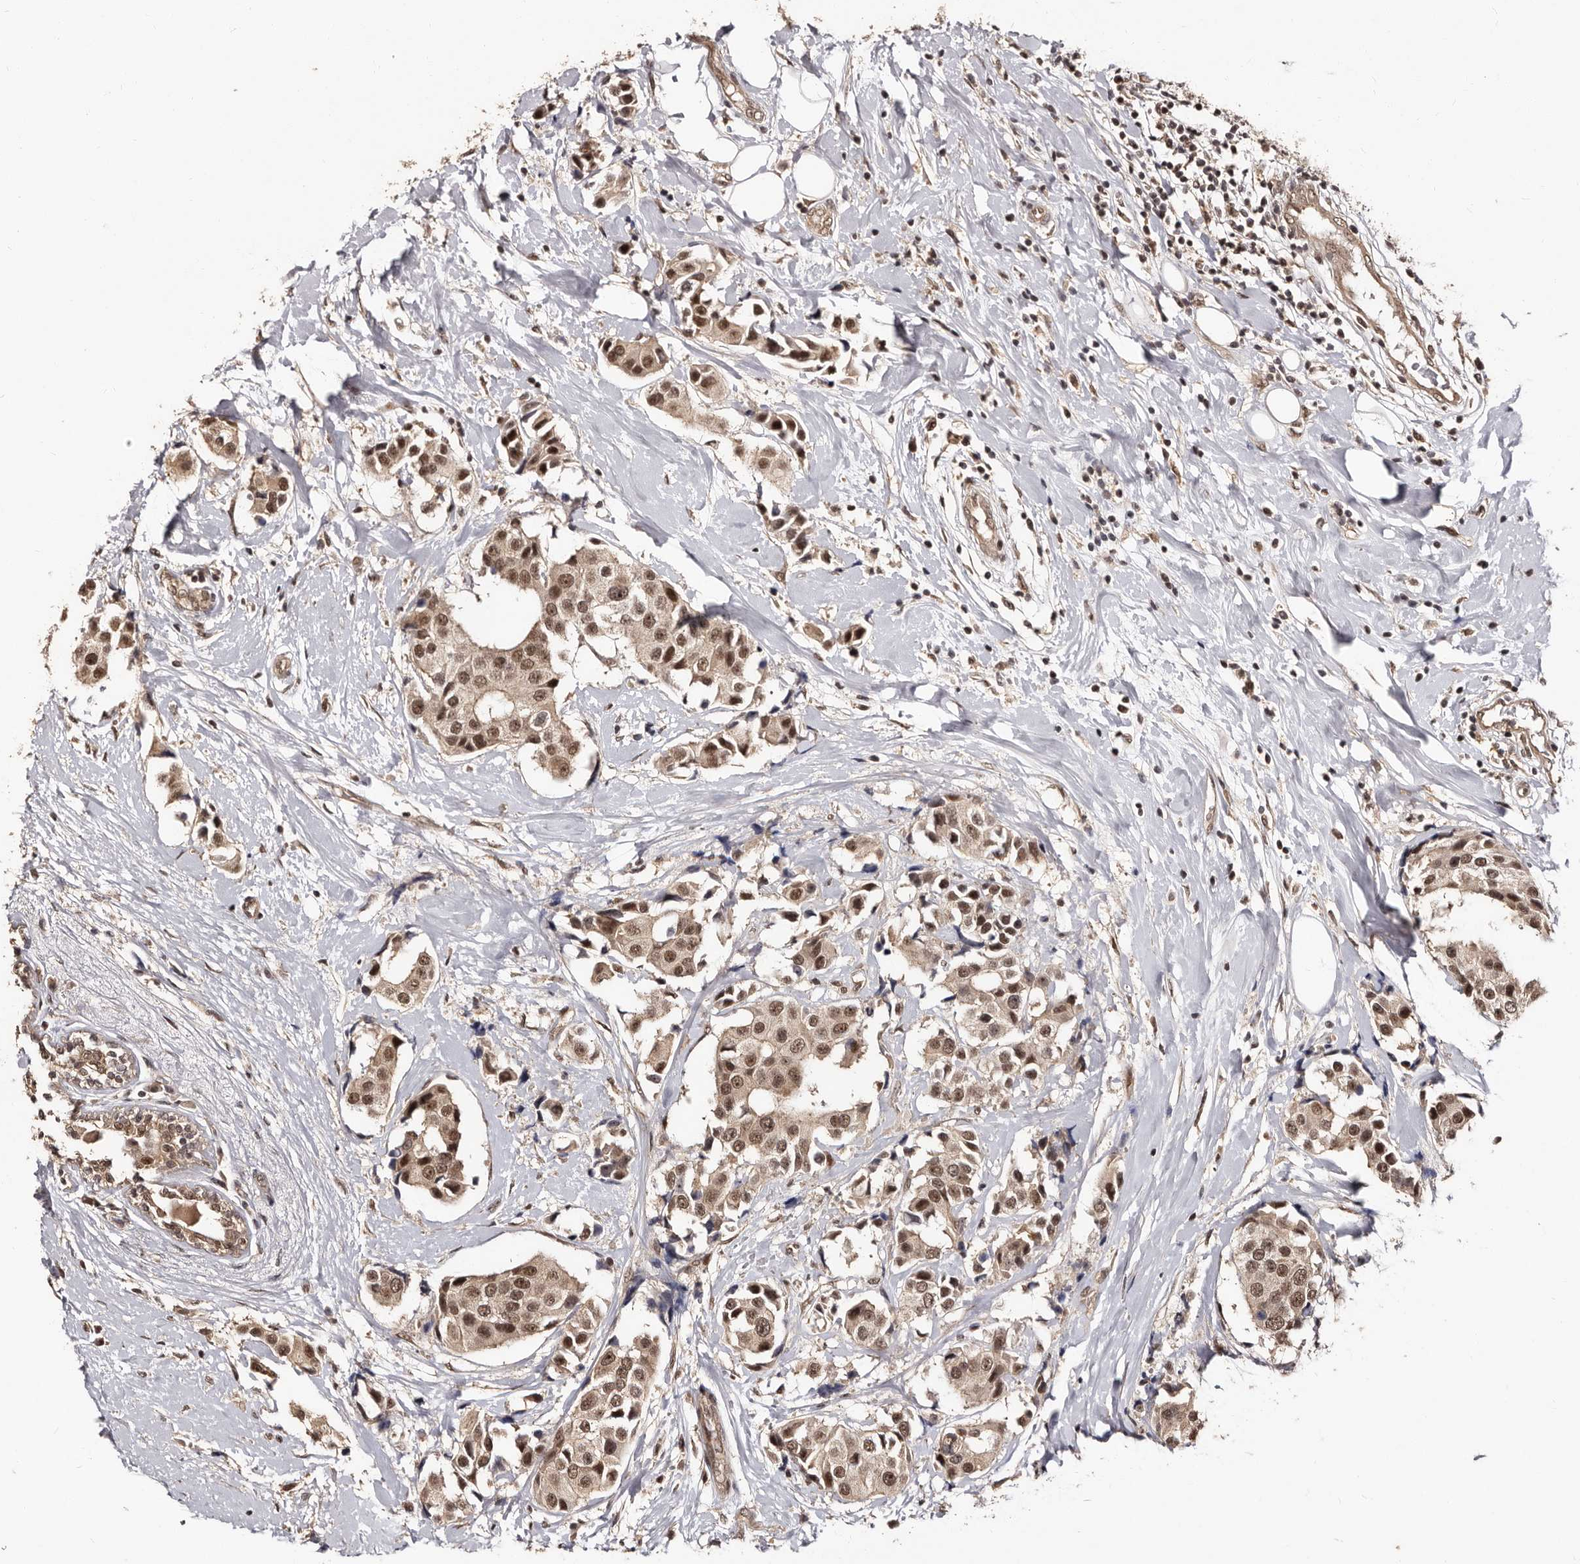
{"staining": {"intensity": "moderate", "quantity": ">75%", "location": "cytoplasmic/membranous,nuclear"}, "tissue": "breast cancer", "cell_type": "Tumor cells", "image_type": "cancer", "snomed": [{"axis": "morphology", "description": "Normal tissue, NOS"}, {"axis": "morphology", "description": "Duct carcinoma"}, {"axis": "topography", "description": "Breast"}], "caption": "IHC photomicrograph of neoplastic tissue: breast cancer (infiltrating ductal carcinoma) stained using IHC exhibits medium levels of moderate protein expression localized specifically in the cytoplasmic/membranous and nuclear of tumor cells, appearing as a cytoplasmic/membranous and nuclear brown color.", "gene": "TBC1D22B", "patient": {"sex": "female", "age": 39}}